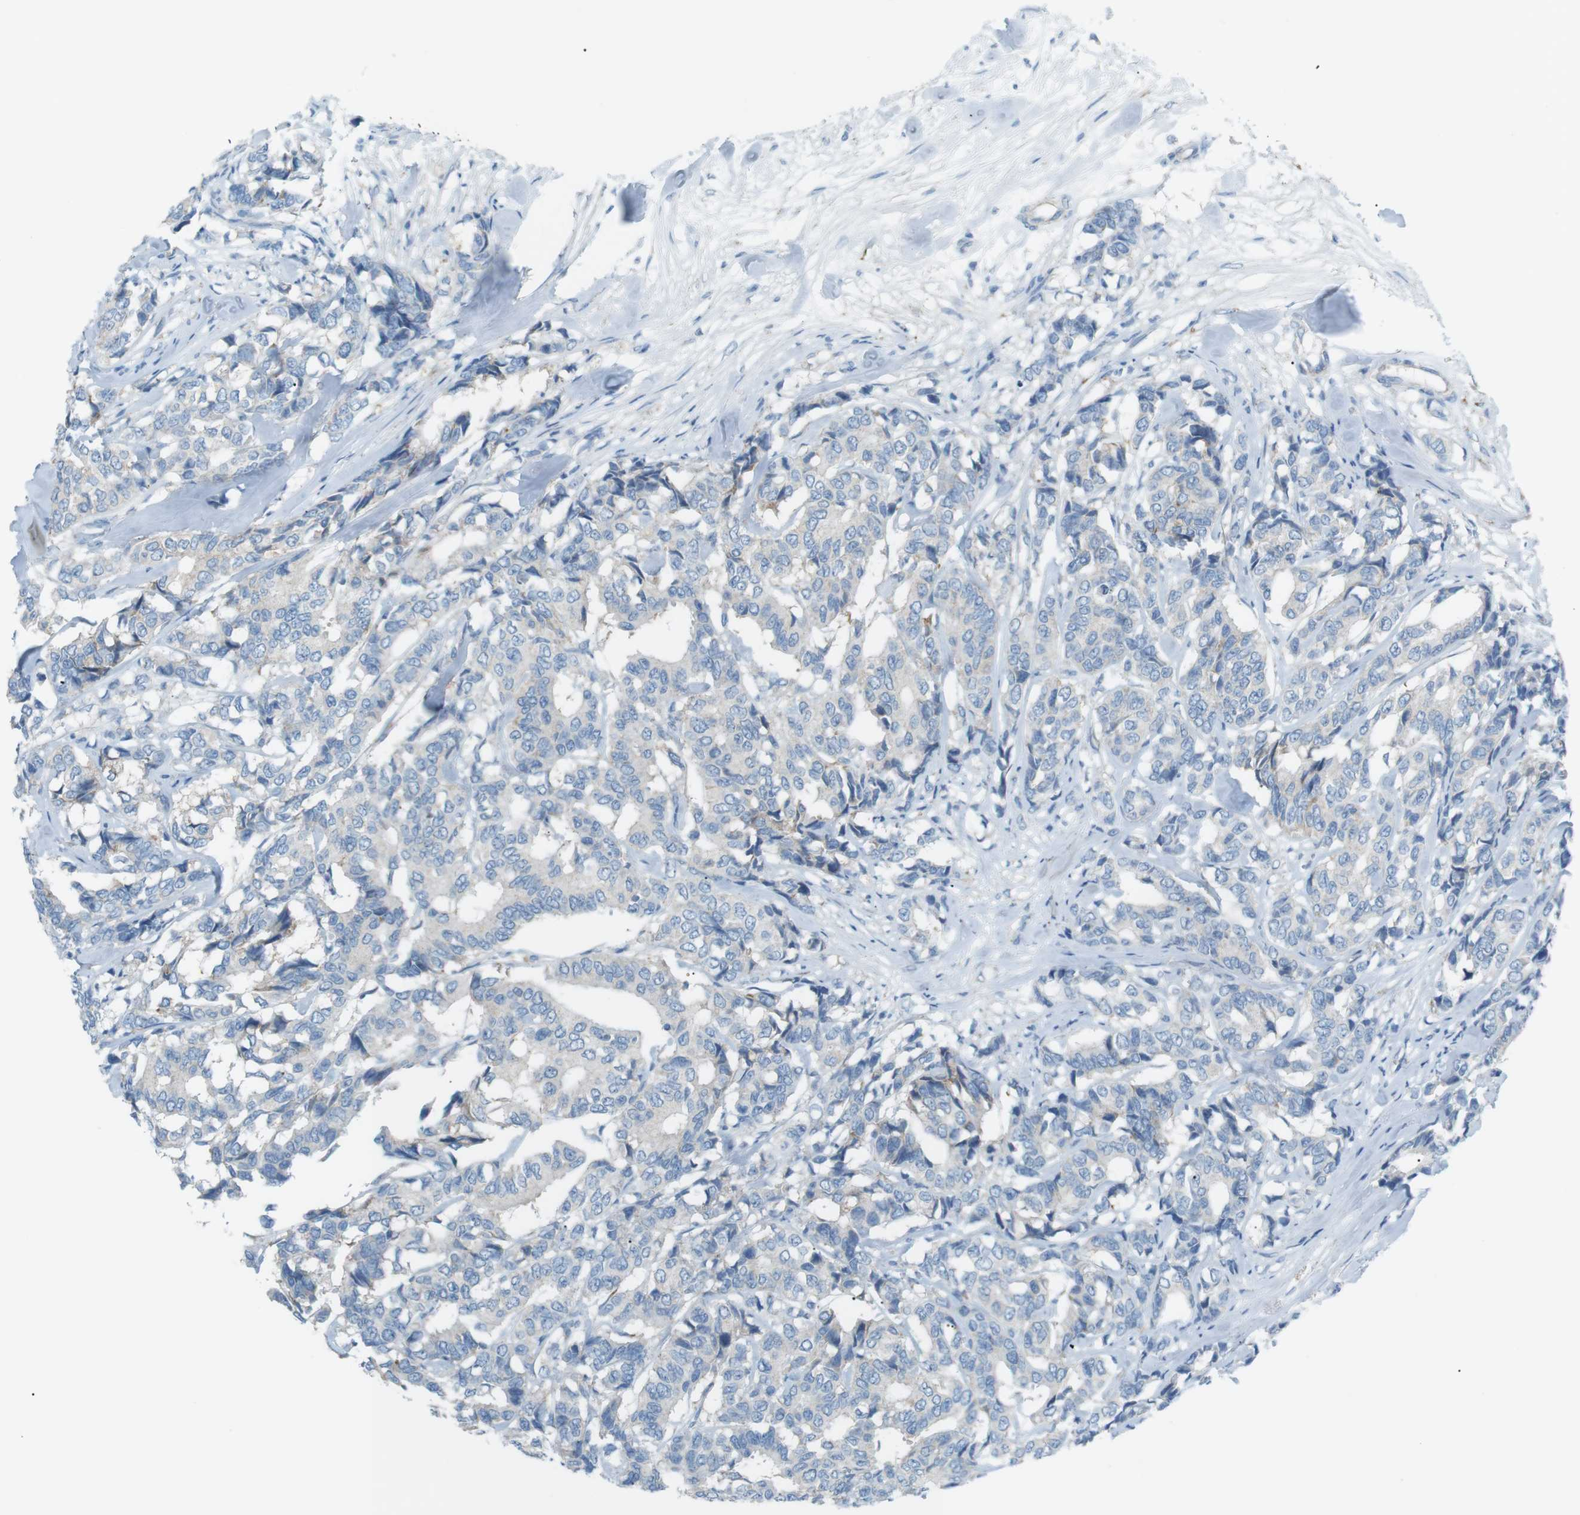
{"staining": {"intensity": "negative", "quantity": "none", "location": "none"}, "tissue": "breast cancer", "cell_type": "Tumor cells", "image_type": "cancer", "snomed": [{"axis": "morphology", "description": "Duct carcinoma"}, {"axis": "topography", "description": "Breast"}], "caption": "Protein analysis of infiltrating ductal carcinoma (breast) reveals no significant expression in tumor cells. (Stains: DAB (3,3'-diaminobenzidine) immunohistochemistry (IHC) with hematoxylin counter stain, Microscopy: brightfield microscopy at high magnification).", "gene": "VAMP1", "patient": {"sex": "female", "age": 87}}